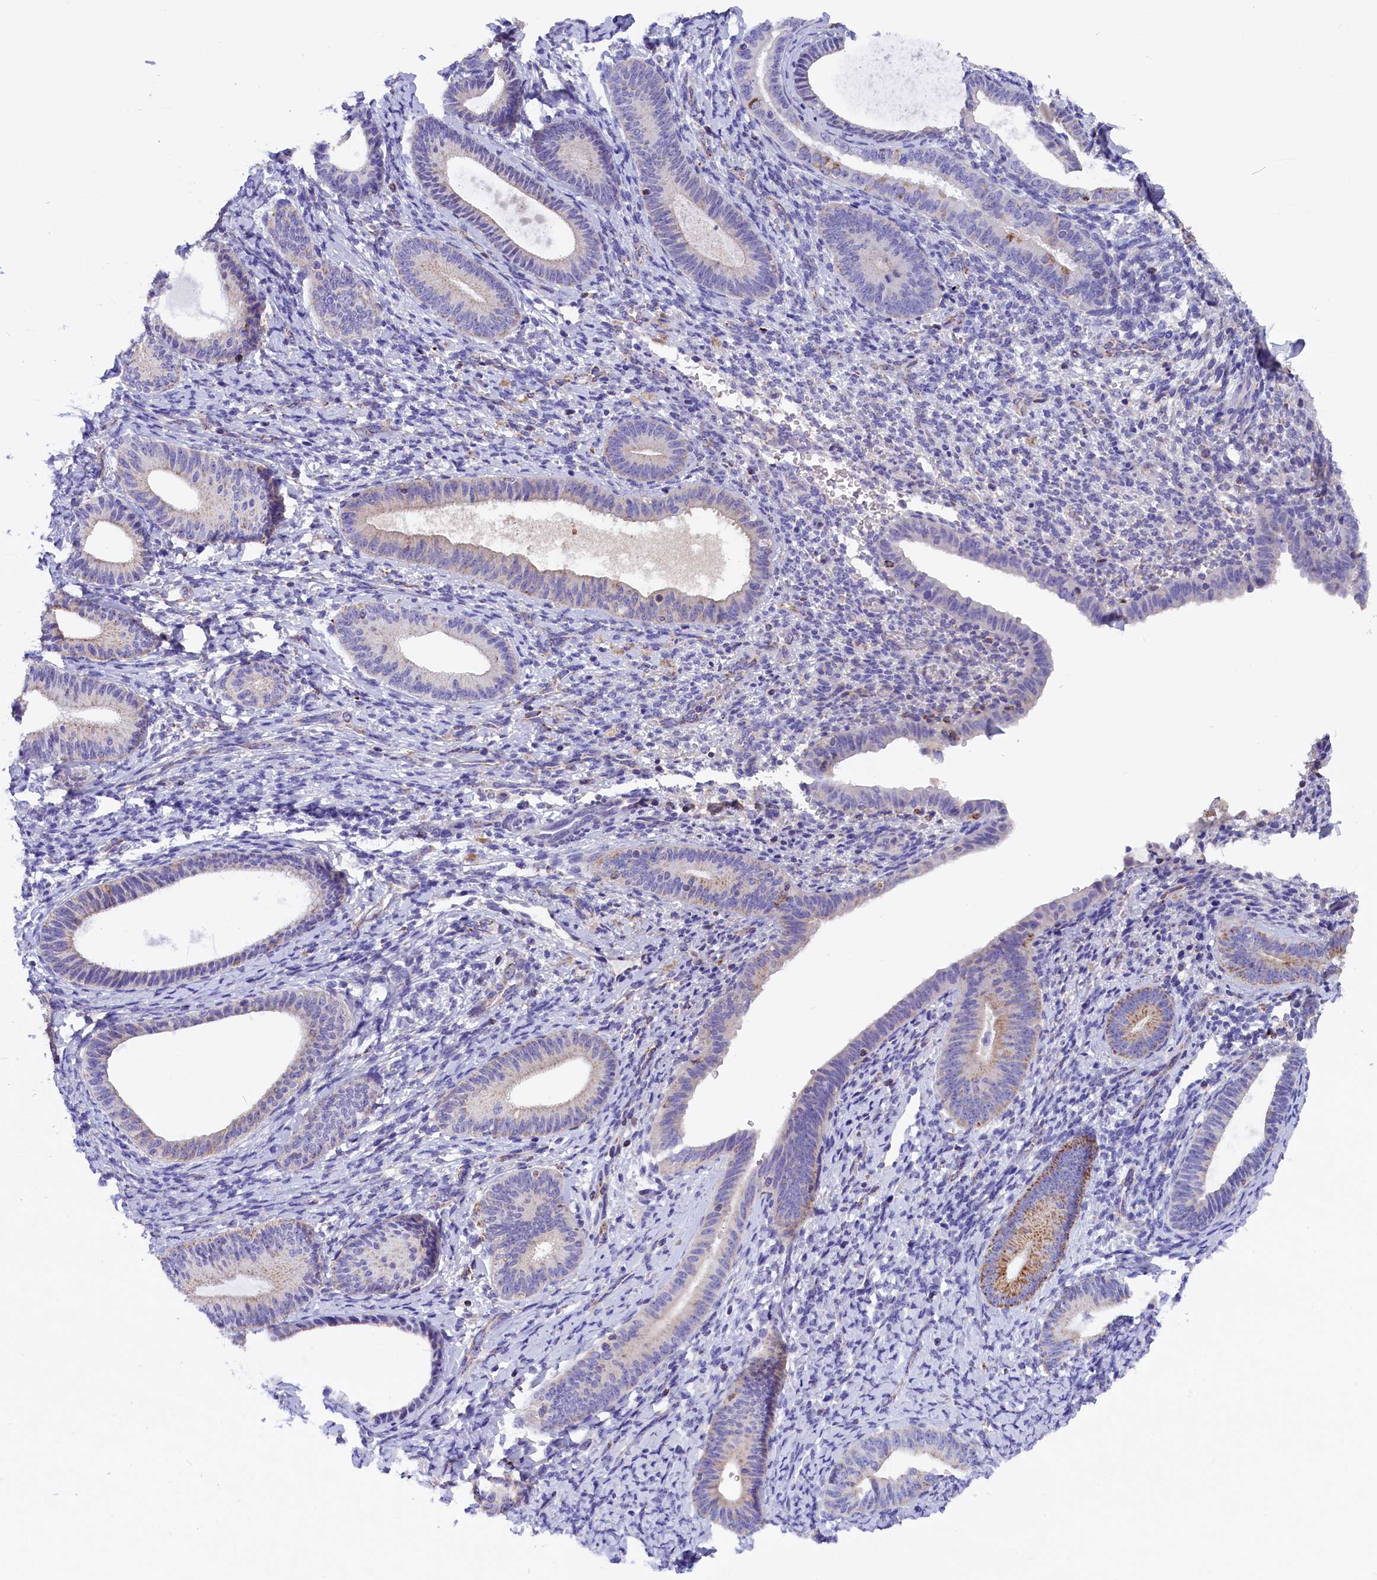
{"staining": {"intensity": "negative", "quantity": "none", "location": "none"}, "tissue": "endometrium", "cell_type": "Cells in endometrial stroma", "image_type": "normal", "snomed": [{"axis": "morphology", "description": "Normal tissue, NOS"}, {"axis": "topography", "description": "Endometrium"}], "caption": "Immunohistochemistry histopathology image of benign endometrium: human endometrium stained with DAB (3,3'-diaminobenzidine) exhibits no significant protein positivity in cells in endometrial stroma. Brightfield microscopy of immunohistochemistry (IHC) stained with DAB (brown) and hematoxylin (blue), captured at high magnification.", "gene": "ABAT", "patient": {"sex": "female", "age": 65}}